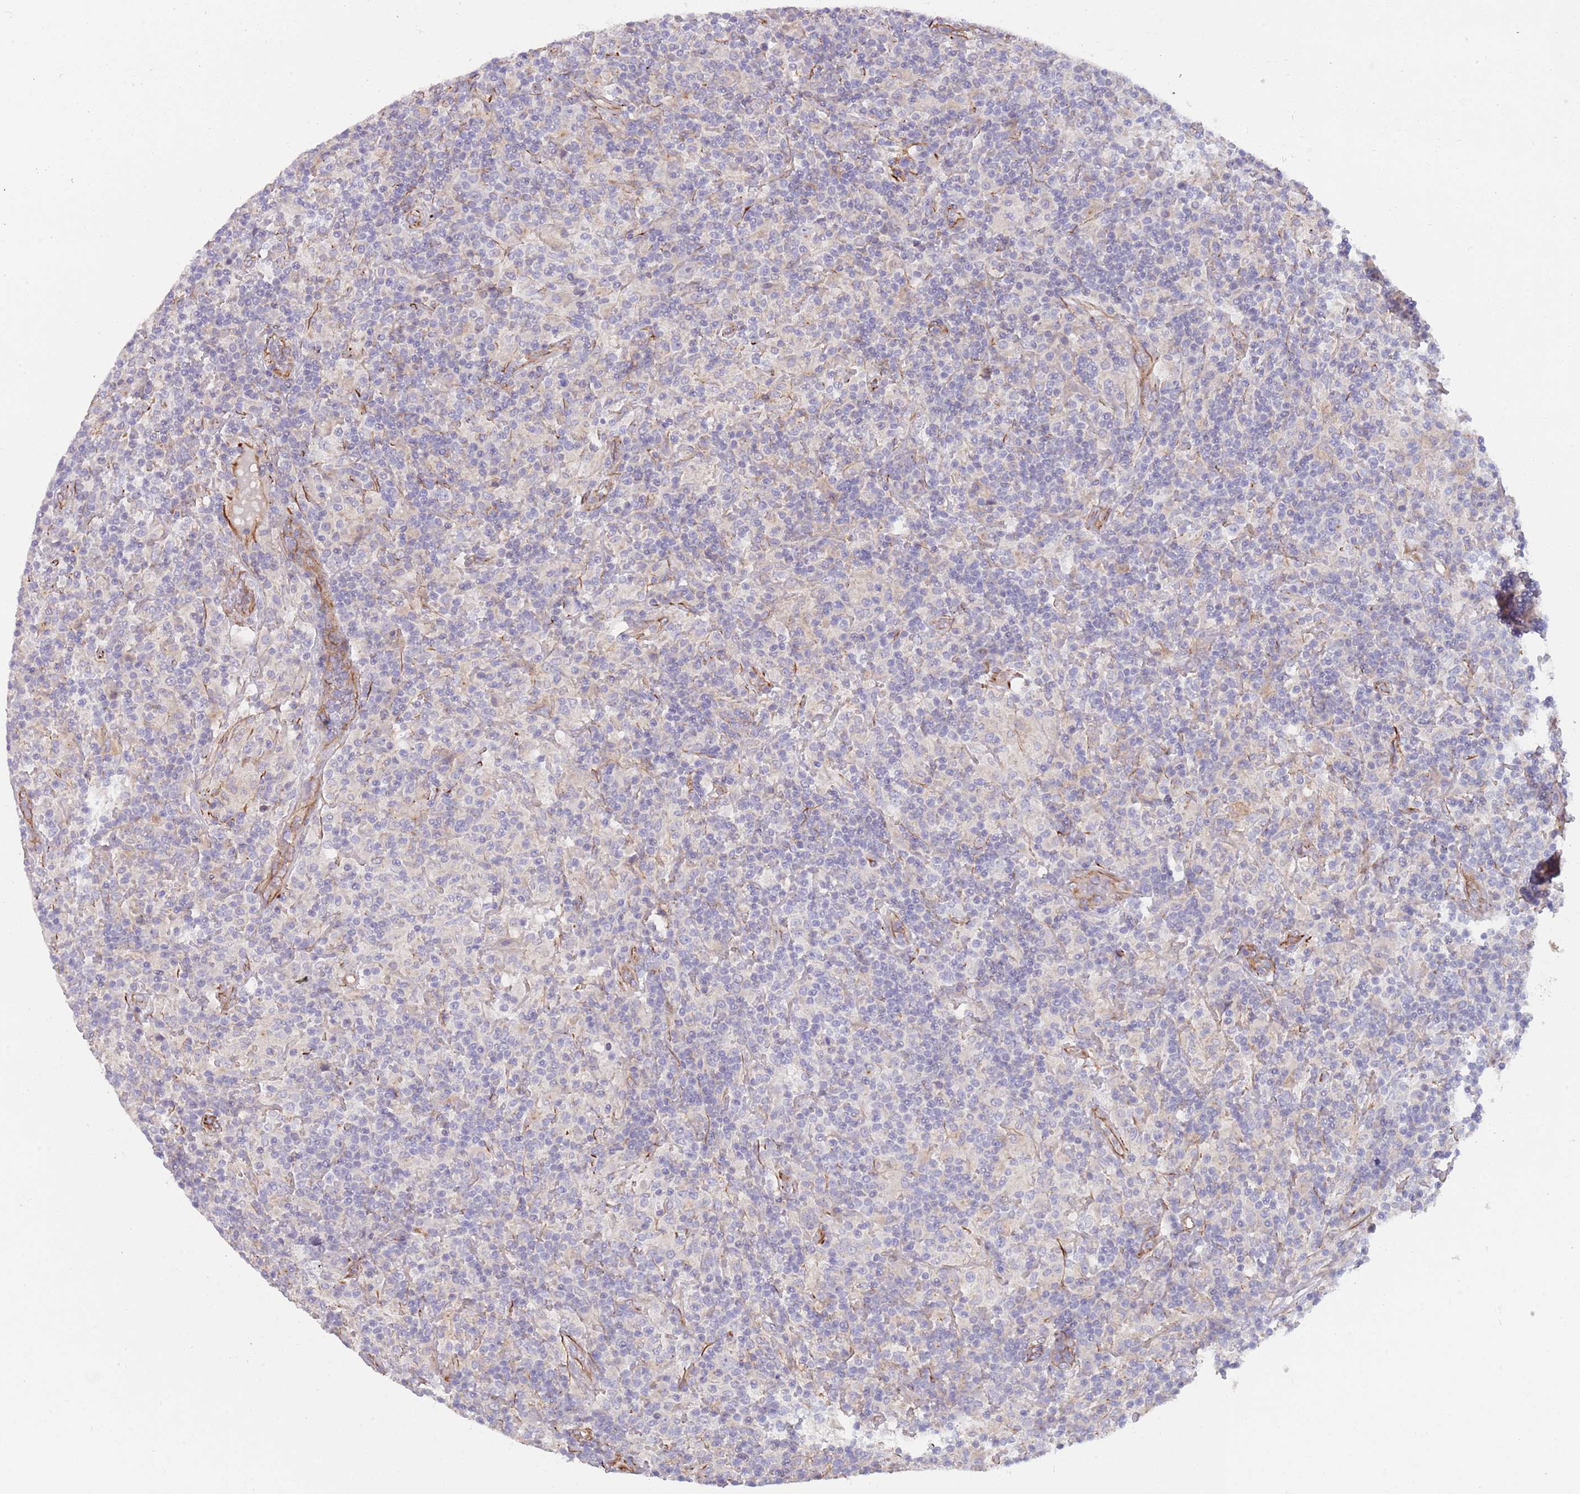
{"staining": {"intensity": "negative", "quantity": "none", "location": "none"}, "tissue": "lymphoma", "cell_type": "Tumor cells", "image_type": "cancer", "snomed": [{"axis": "morphology", "description": "Hodgkin's disease, NOS"}, {"axis": "topography", "description": "Lymph node"}], "caption": "The histopathology image exhibits no staining of tumor cells in Hodgkin's disease.", "gene": "MOGAT1", "patient": {"sex": "male", "age": 70}}